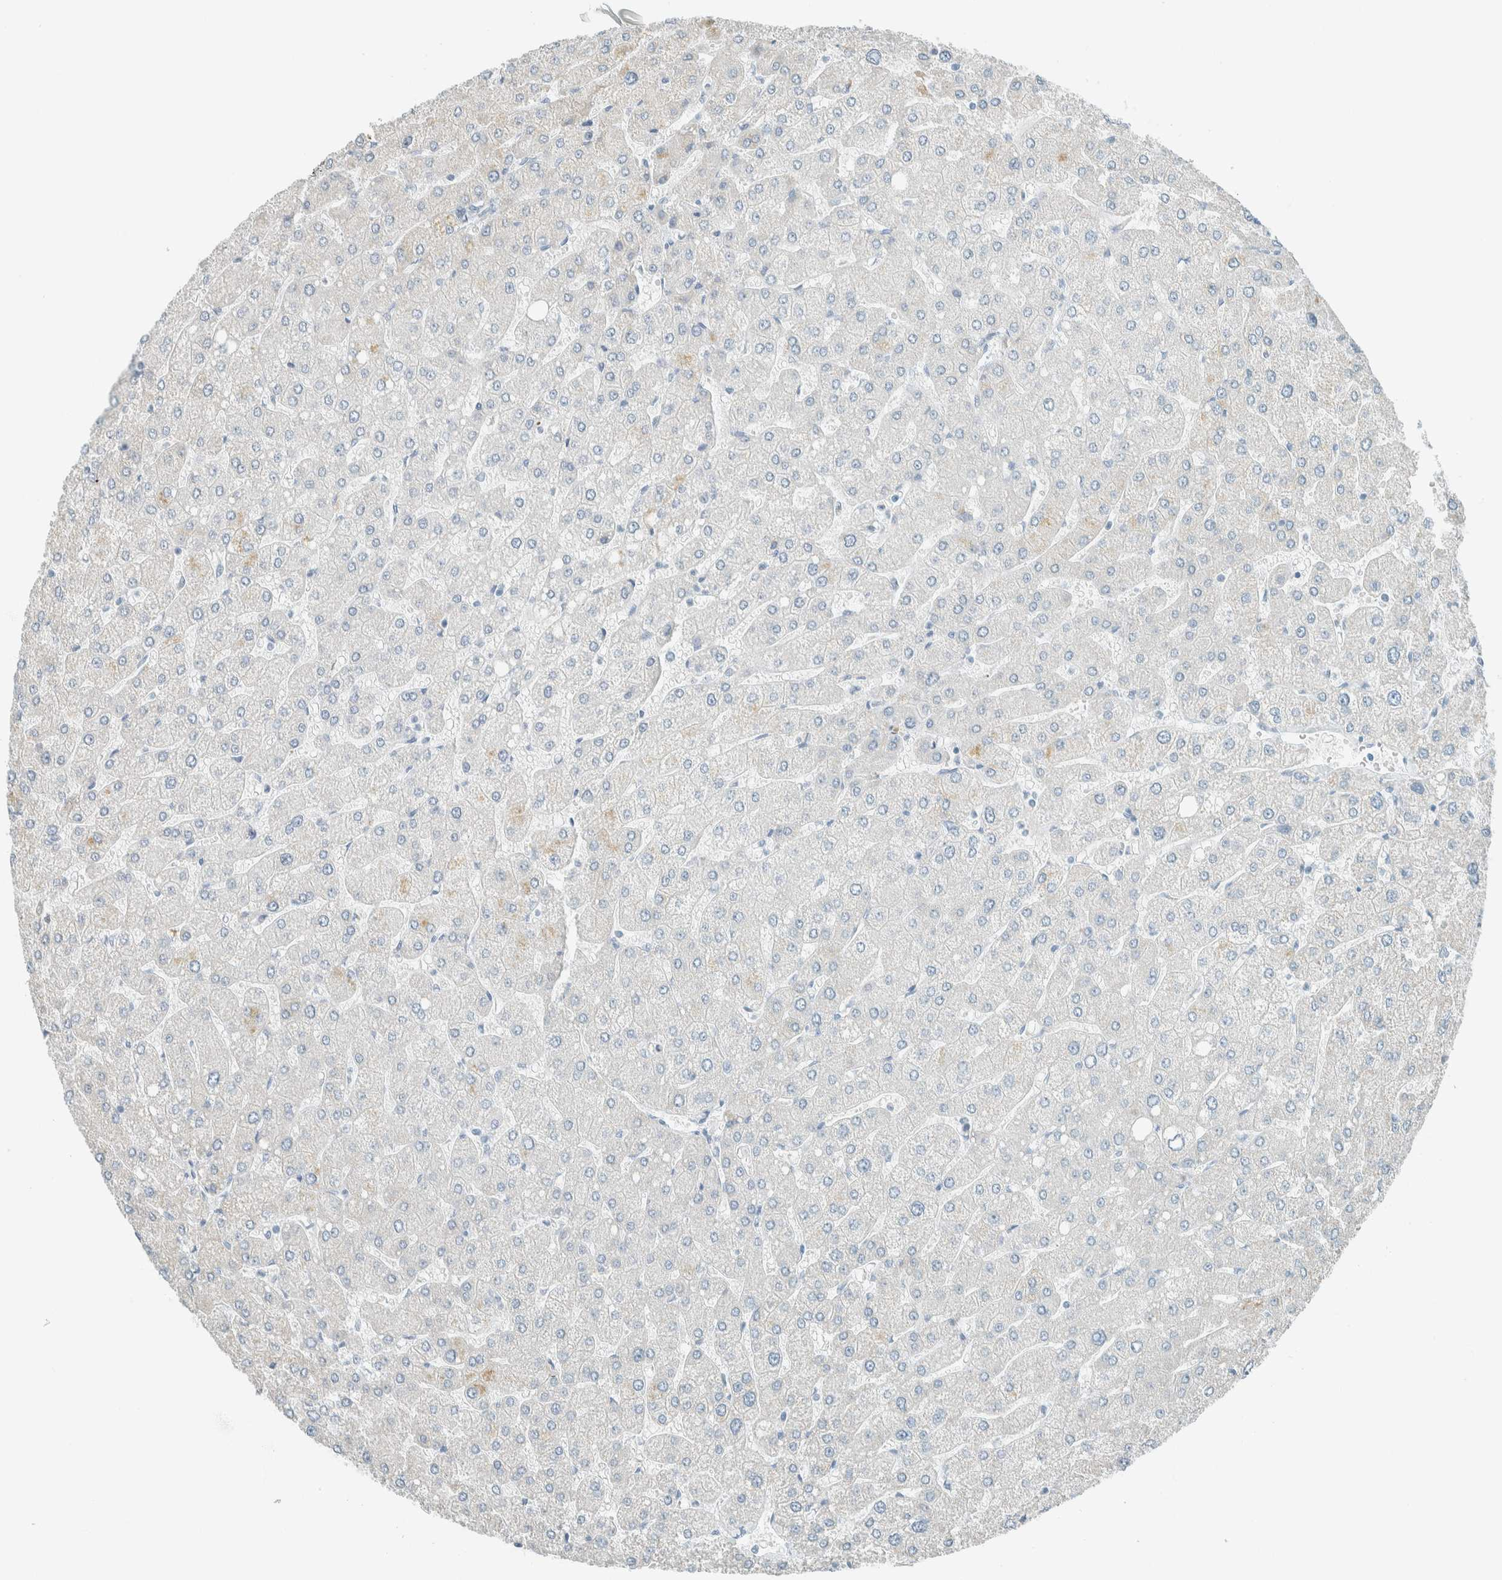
{"staining": {"intensity": "negative", "quantity": "none", "location": "none"}, "tissue": "liver", "cell_type": "Cholangiocytes", "image_type": "normal", "snomed": [{"axis": "morphology", "description": "Normal tissue, NOS"}, {"axis": "topography", "description": "Liver"}], "caption": "IHC of benign human liver reveals no positivity in cholangiocytes.", "gene": "AARSD1", "patient": {"sex": "male", "age": 55}}